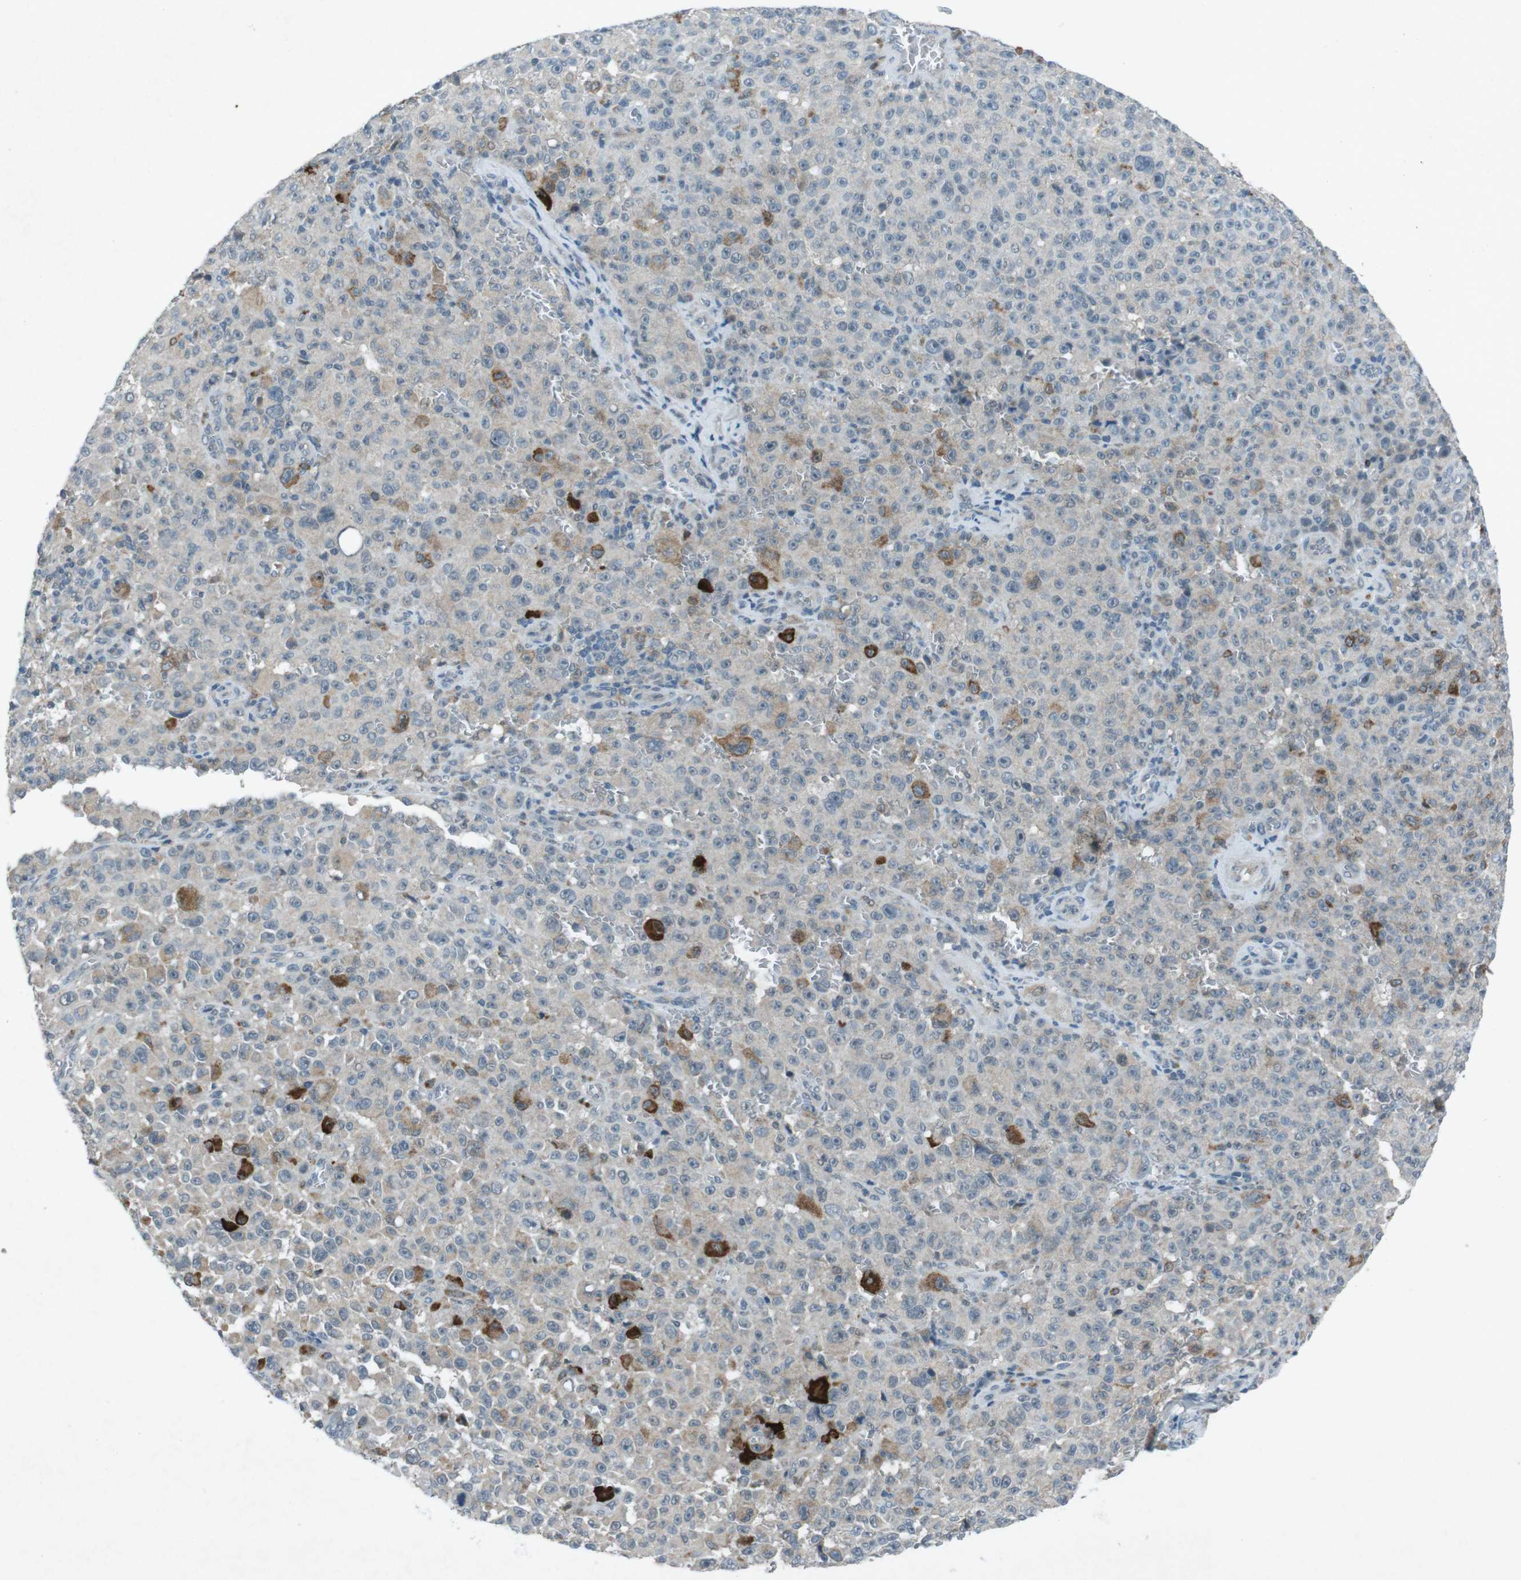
{"staining": {"intensity": "negative", "quantity": "none", "location": "none"}, "tissue": "melanoma", "cell_type": "Tumor cells", "image_type": "cancer", "snomed": [{"axis": "morphology", "description": "Malignant melanoma, NOS"}, {"axis": "topography", "description": "Skin"}], "caption": "Immunohistochemistry (IHC) micrograph of neoplastic tissue: malignant melanoma stained with DAB (3,3'-diaminobenzidine) demonstrates no significant protein positivity in tumor cells. (Stains: DAB IHC with hematoxylin counter stain, Microscopy: brightfield microscopy at high magnification).", "gene": "FCRLA", "patient": {"sex": "female", "age": 82}}